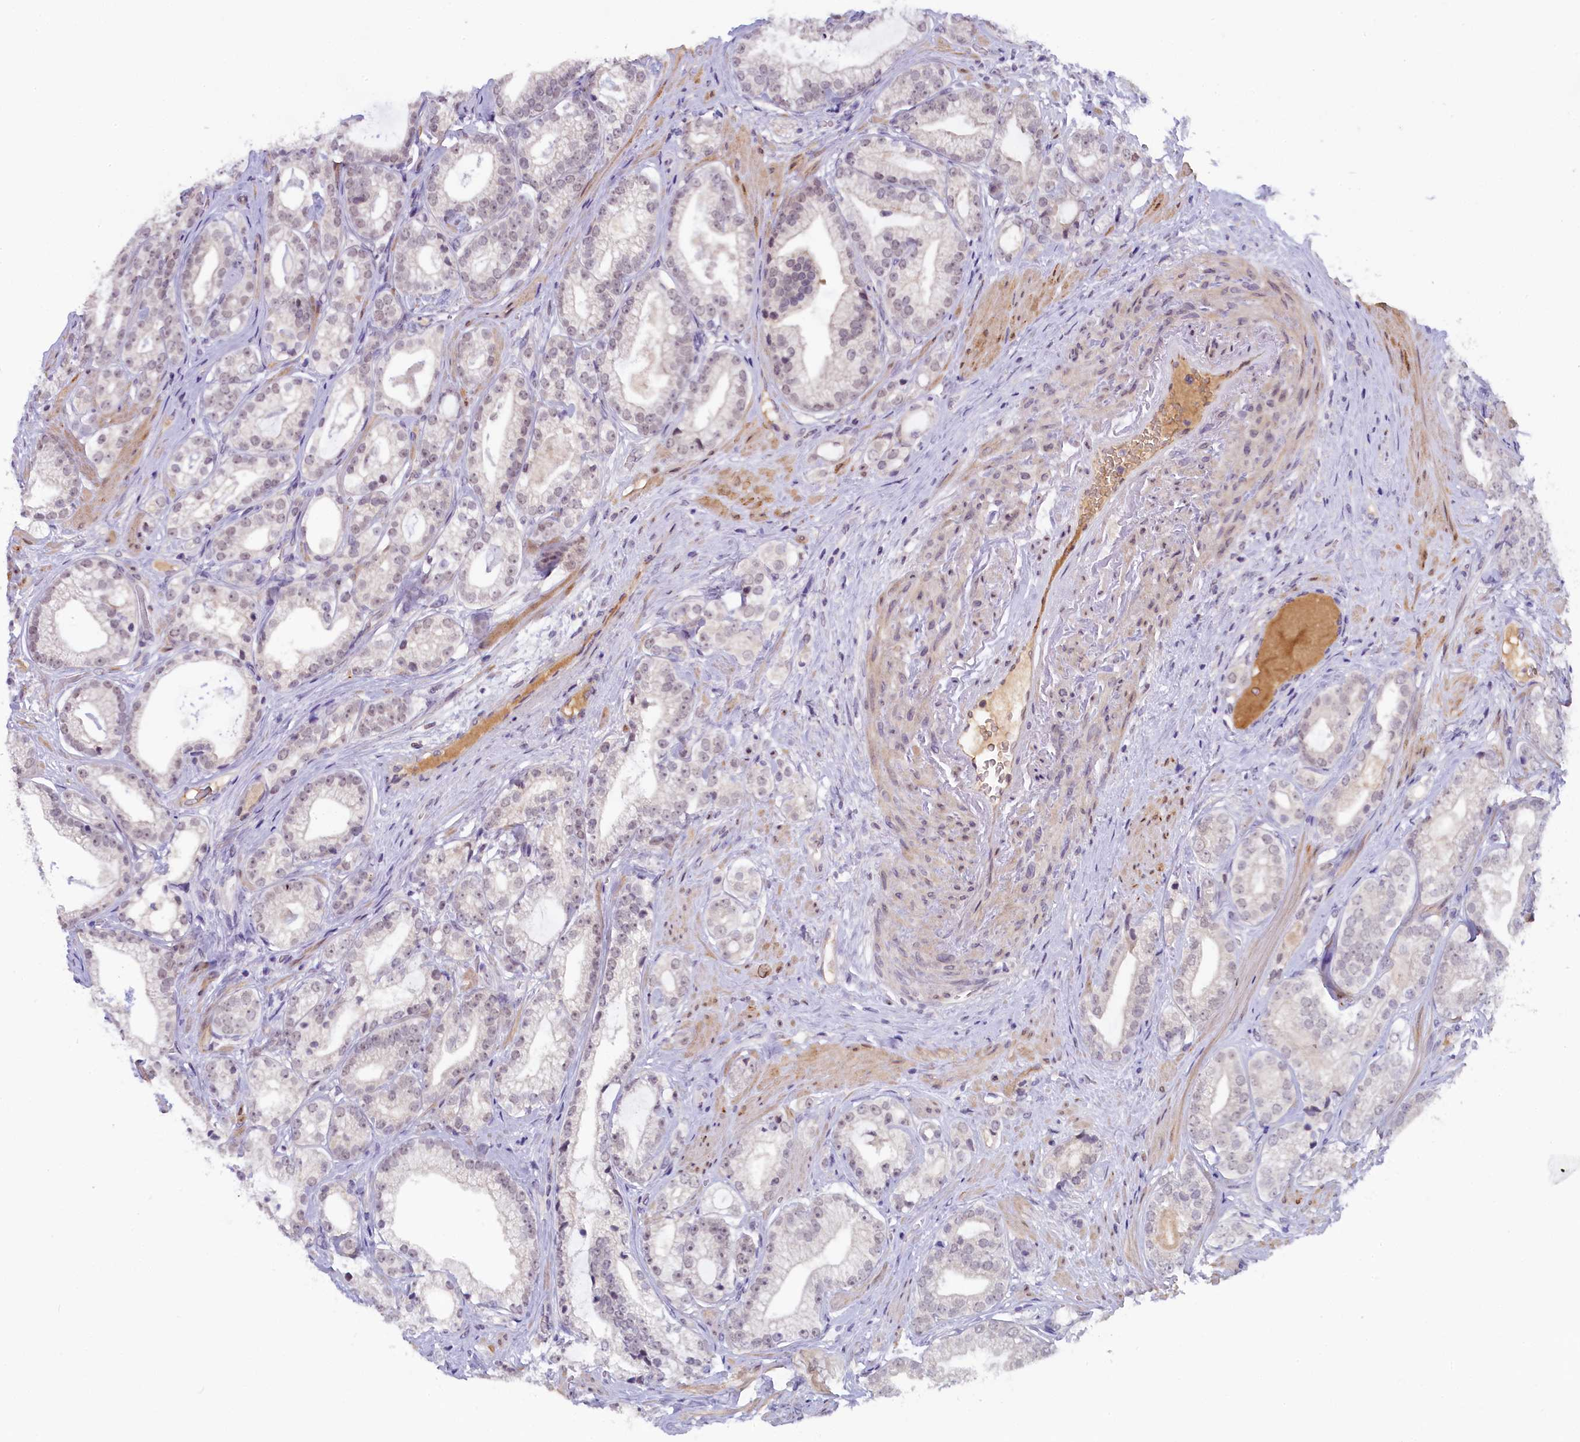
{"staining": {"intensity": "weak", "quantity": "25%-75%", "location": "nuclear"}, "tissue": "prostate cancer", "cell_type": "Tumor cells", "image_type": "cancer", "snomed": [{"axis": "morphology", "description": "Adenocarcinoma, High grade"}, {"axis": "topography", "description": "Prostate"}], "caption": "Prostate cancer stained with DAB immunohistochemistry reveals low levels of weak nuclear staining in approximately 25%-75% of tumor cells. (DAB (3,3'-diaminobenzidine) IHC with brightfield microscopy, high magnification).", "gene": "CRAMP1", "patient": {"sex": "male", "age": 60}}